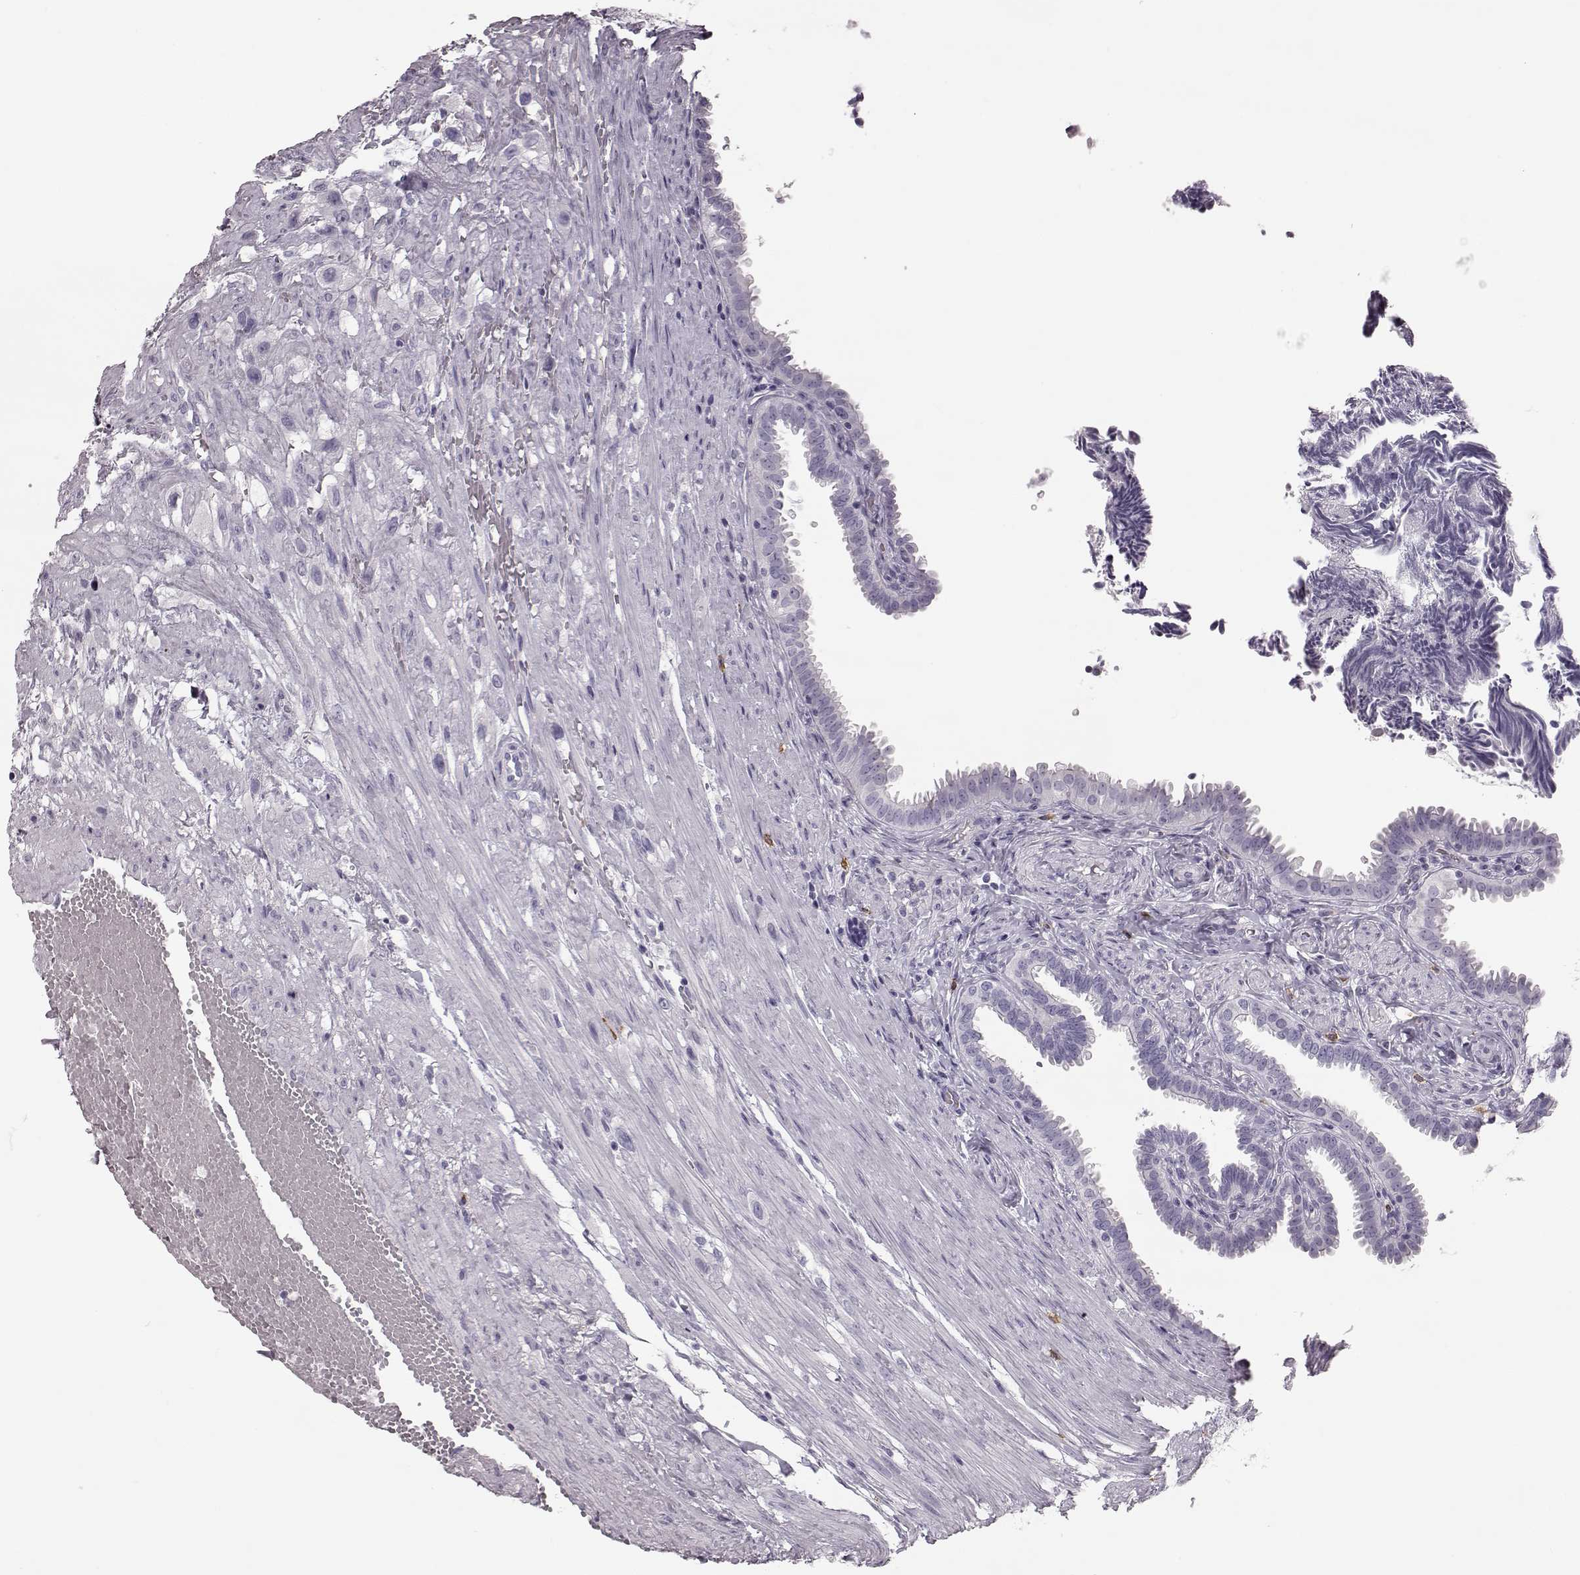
{"staining": {"intensity": "negative", "quantity": "none", "location": "none"}, "tissue": "fallopian tube", "cell_type": "Glandular cells", "image_type": "normal", "snomed": [{"axis": "morphology", "description": "Normal tissue, NOS"}, {"axis": "topography", "description": "Fallopian tube"}], "caption": "A photomicrograph of fallopian tube stained for a protein exhibits no brown staining in glandular cells.", "gene": "NPTXR", "patient": {"sex": "female", "age": 39}}